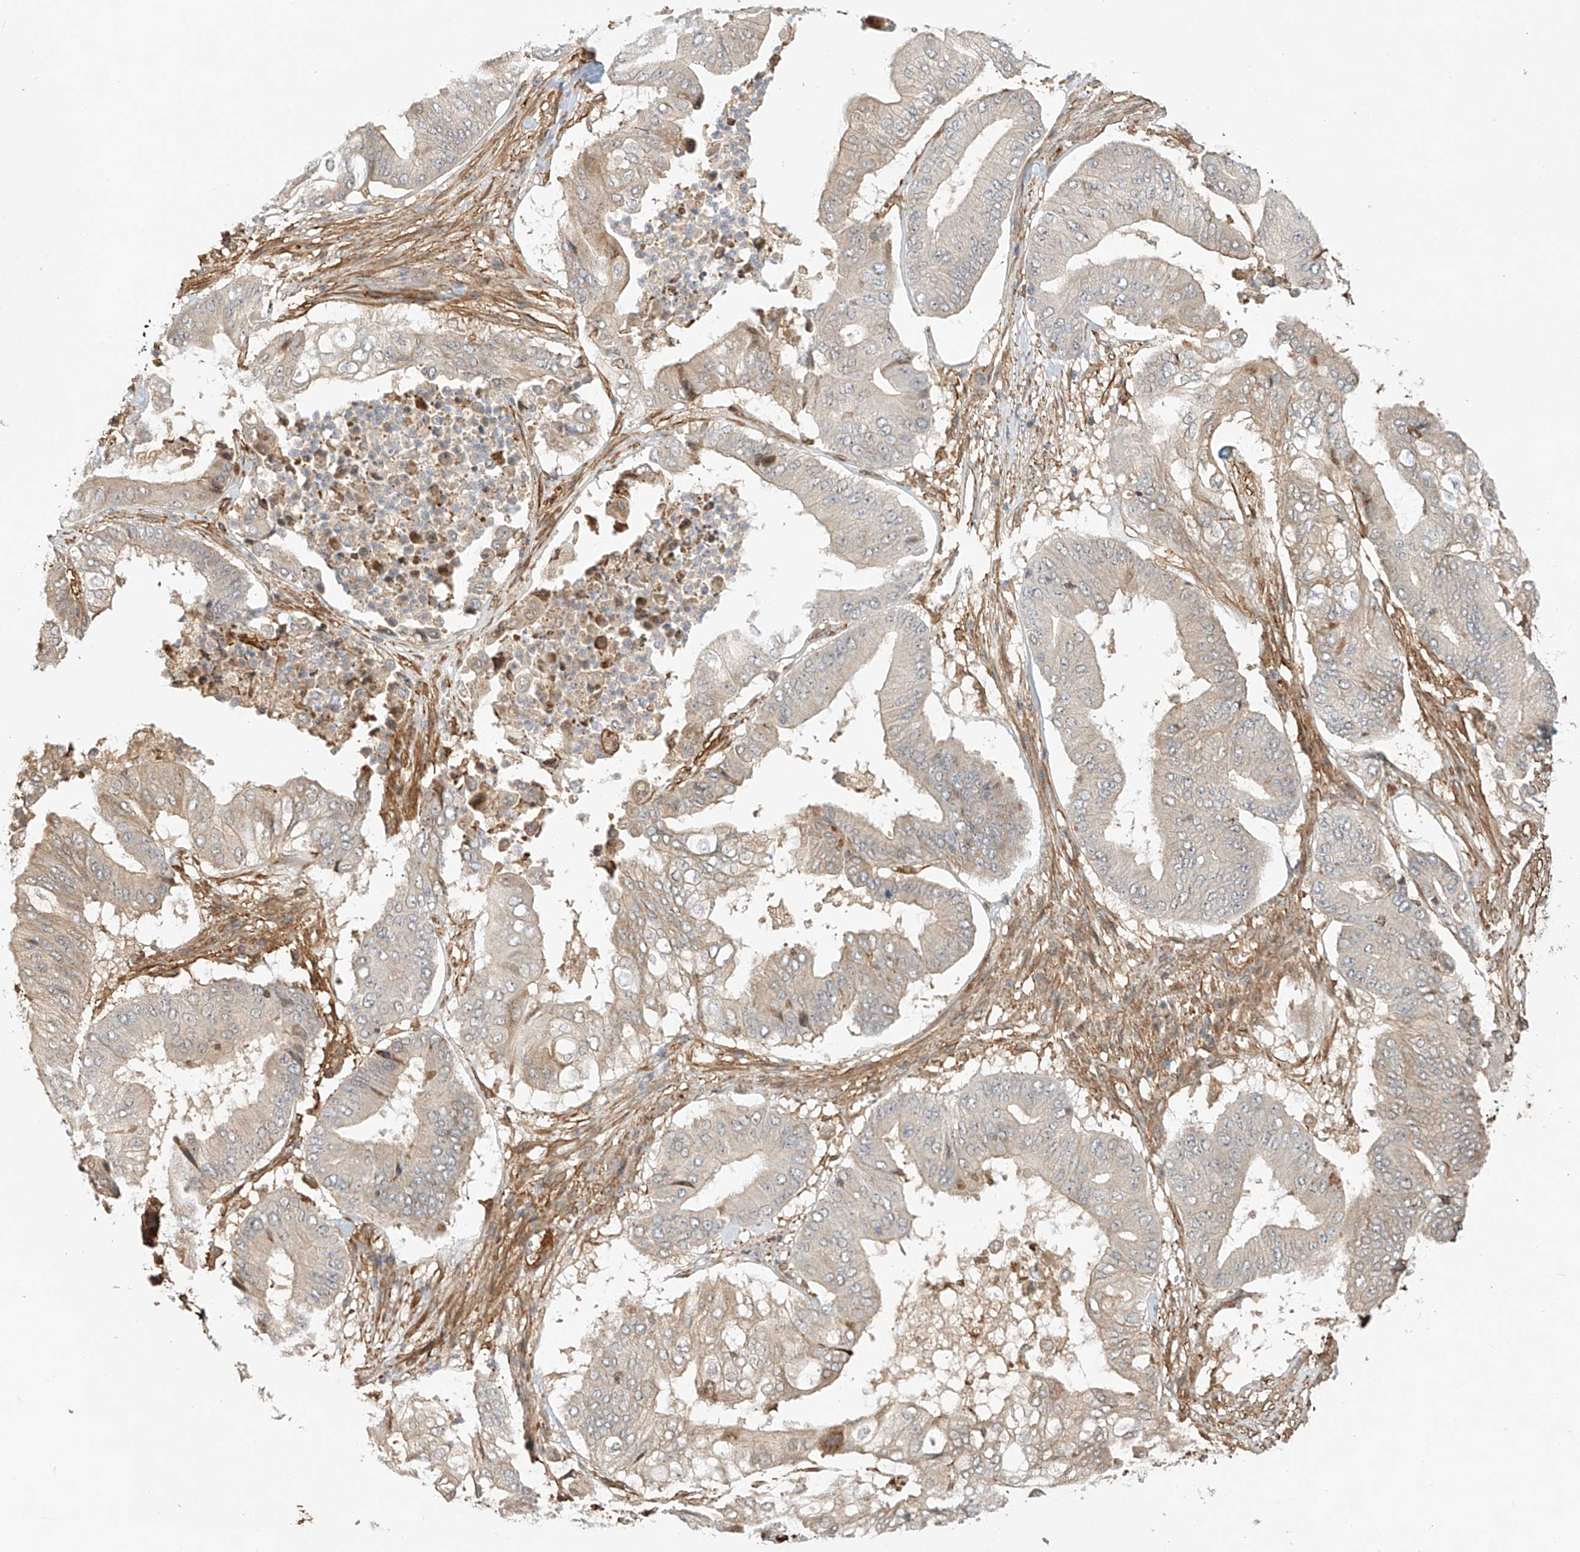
{"staining": {"intensity": "negative", "quantity": "none", "location": "none"}, "tissue": "pancreatic cancer", "cell_type": "Tumor cells", "image_type": "cancer", "snomed": [{"axis": "morphology", "description": "Adenocarcinoma, NOS"}, {"axis": "topography", "description": "Pancreas"}], "caption": "A high-resolution photomicrograph shows immunohistochemistry (IHC) staining of pancreatic adenocarcinoma, which reveals no significant staining in tumor cells.", "gene": "CSMD3", "patient": {"sex": "female", "age": 77}}